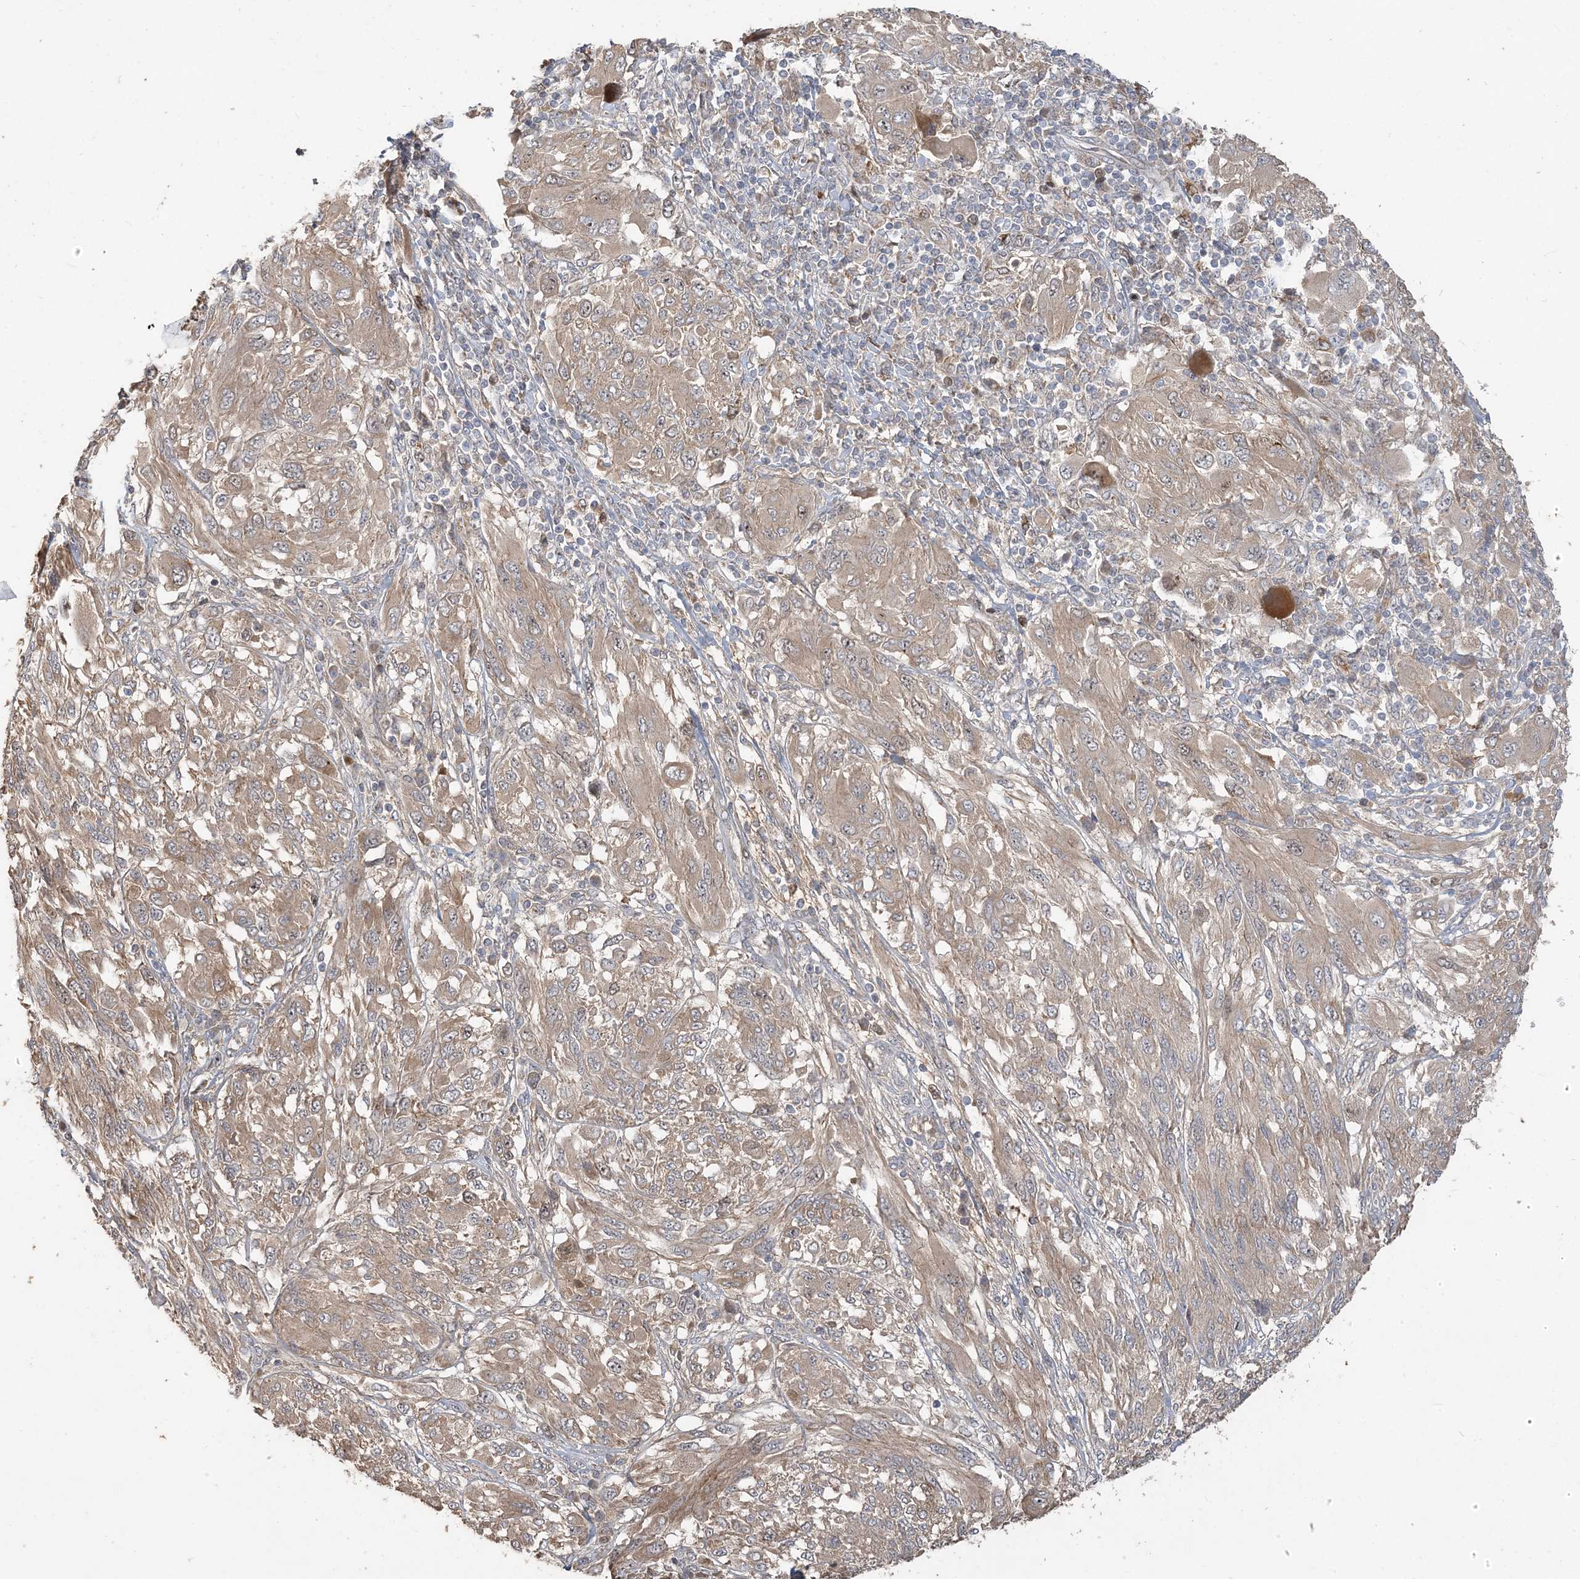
{"staining": {"intensity": "moderate", "quantity": ">75%", "location": "cytoplasmic/membranous,nuclear"}, "tissue": "melanoma", "cell_type": "Tumor cells", "image_type": "cancer", "snomed": [{"axis": "morphology", "description": "Malignant melanoma, NOS"}, {"axis": "topography", "description": "Skin"}], "caption": "Malignant melanoma tissue shows moderate cytoplasmic/membranous and nuclear expression in about >75% of tumor cells, visualized by immunohistochemistry.", "gene": "TRAIP", "patient": {"sex": "female", "age": 91}}